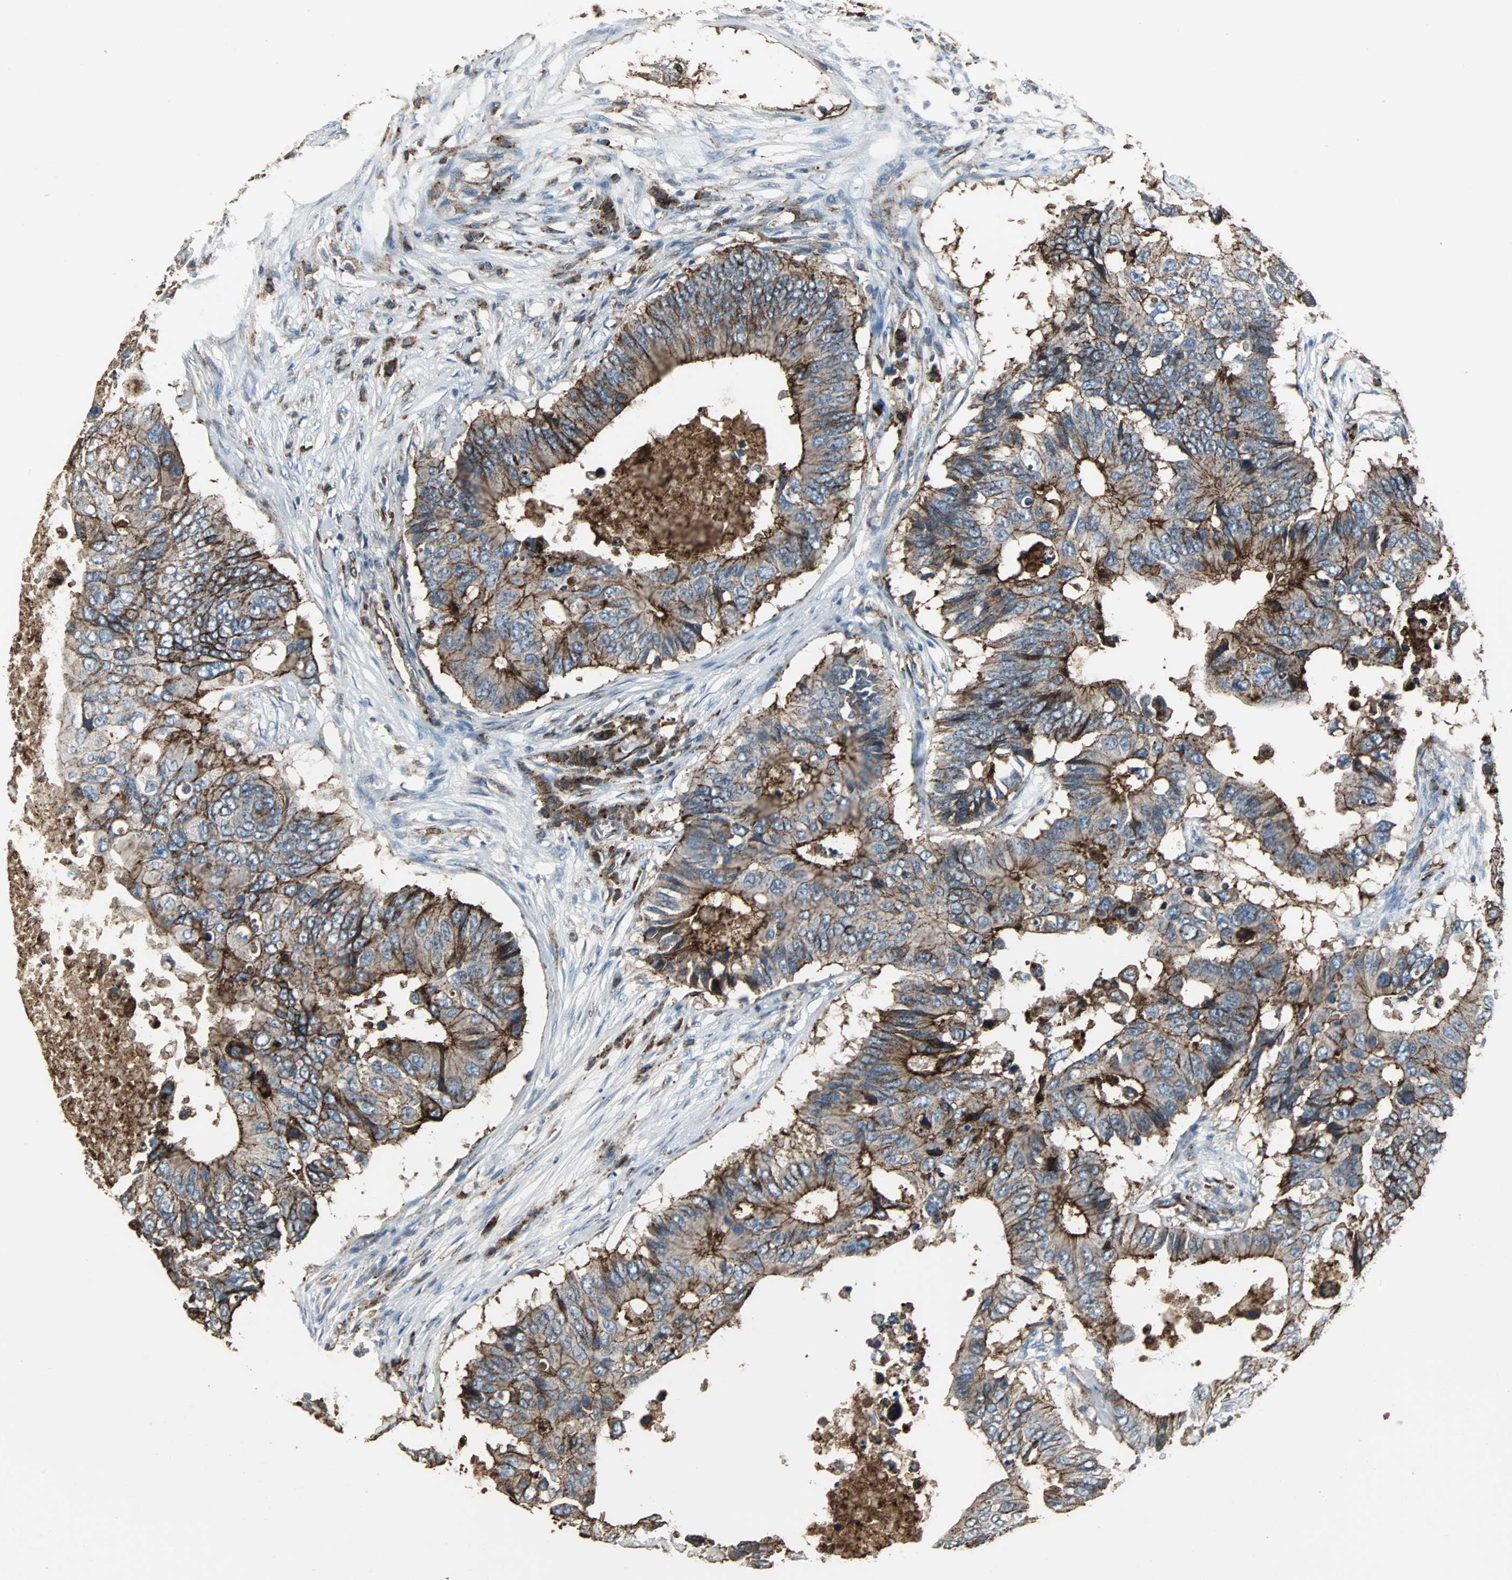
{"staining": {"intensity": "moderate", "quantity": ">75%", "location": "cytoplasmic/membranous"}, "tissue": "colorectal cancer", "cell_type": "Tumor cells", "image_type": "cancer", "snomed": [{"axis": "morphology", "description": "Adenocarcinoma, NOS"}, {"axis": "topography", "description": "Colon"}], "caption": "An IHC histopathology image of neoplastic tissue is shown. Protein staining in brown highlights moderate cytoplasmic/membranous positivity in colorectal cancer (adenocarcinoma) within tumor cells.", "gene": "F11R", "patient": {"sex": "male", "age": 71}}